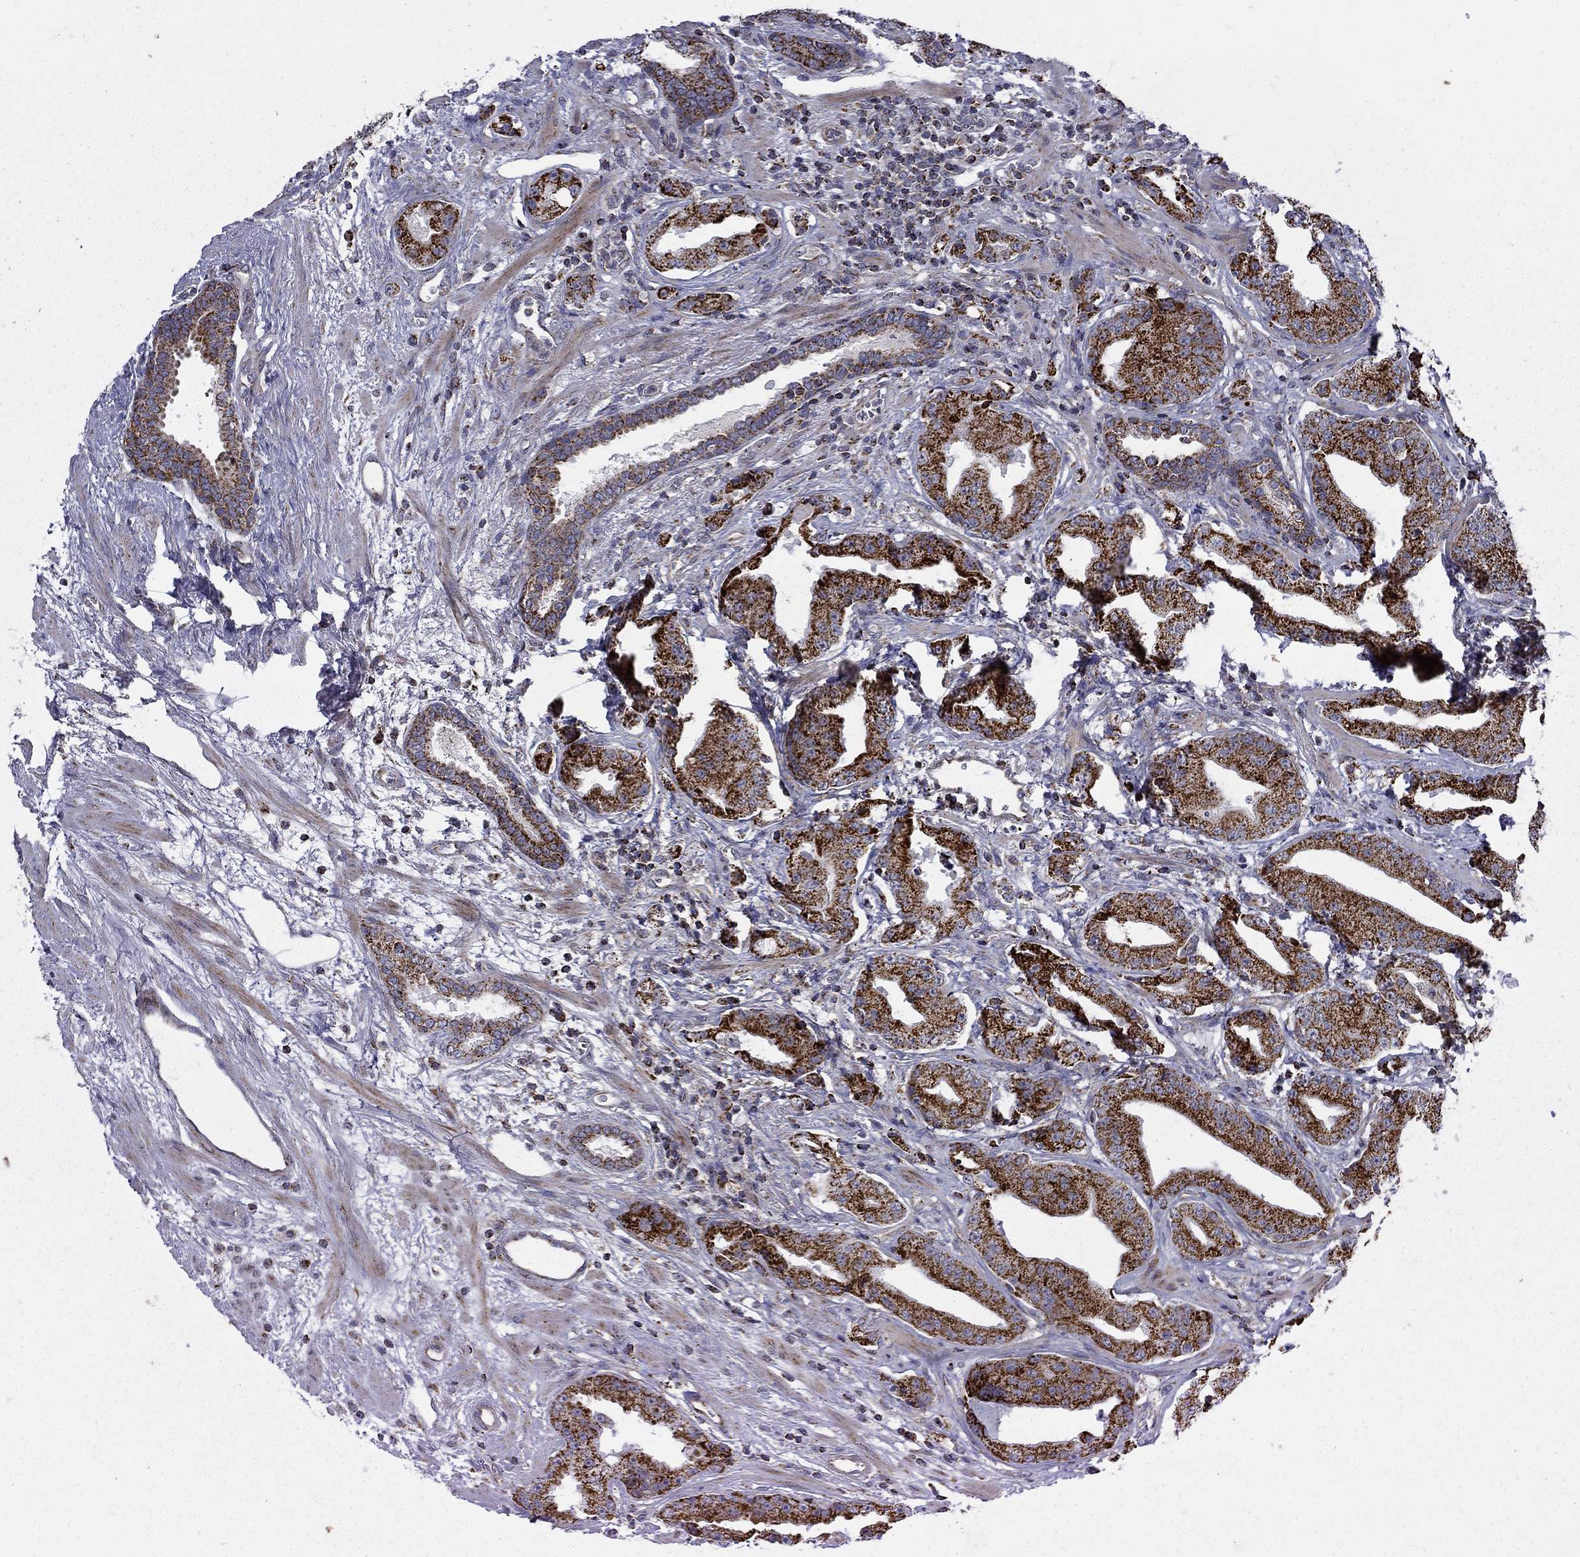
{"staining": {"intensity": "strong", "quantity": ">75%", "location": "cytoplasmic/membranous"}, "tissue": "prostate cancer", "cell_type": "Tumor cells", "image_type": "cancer", "snomed": [{"axis": "morphology", "description": "Adenocarcinoma, Low grade"}, {"axis": "topography", "description": "Prostate"}], "caption": "High-magnification brightfield microscopy of prostate adenocarcinoma (low-grade) stained with DAB (3,3'-diaminobenzidine) (brown) and counterstained with hematoxylin (blue). tumor cells exhibit strong cytoplasmic/membranous positivity is appreciated in approximately>75% of cells.", "gene": "PCBP3", "patient": {"sex": "male", "age": 62}}